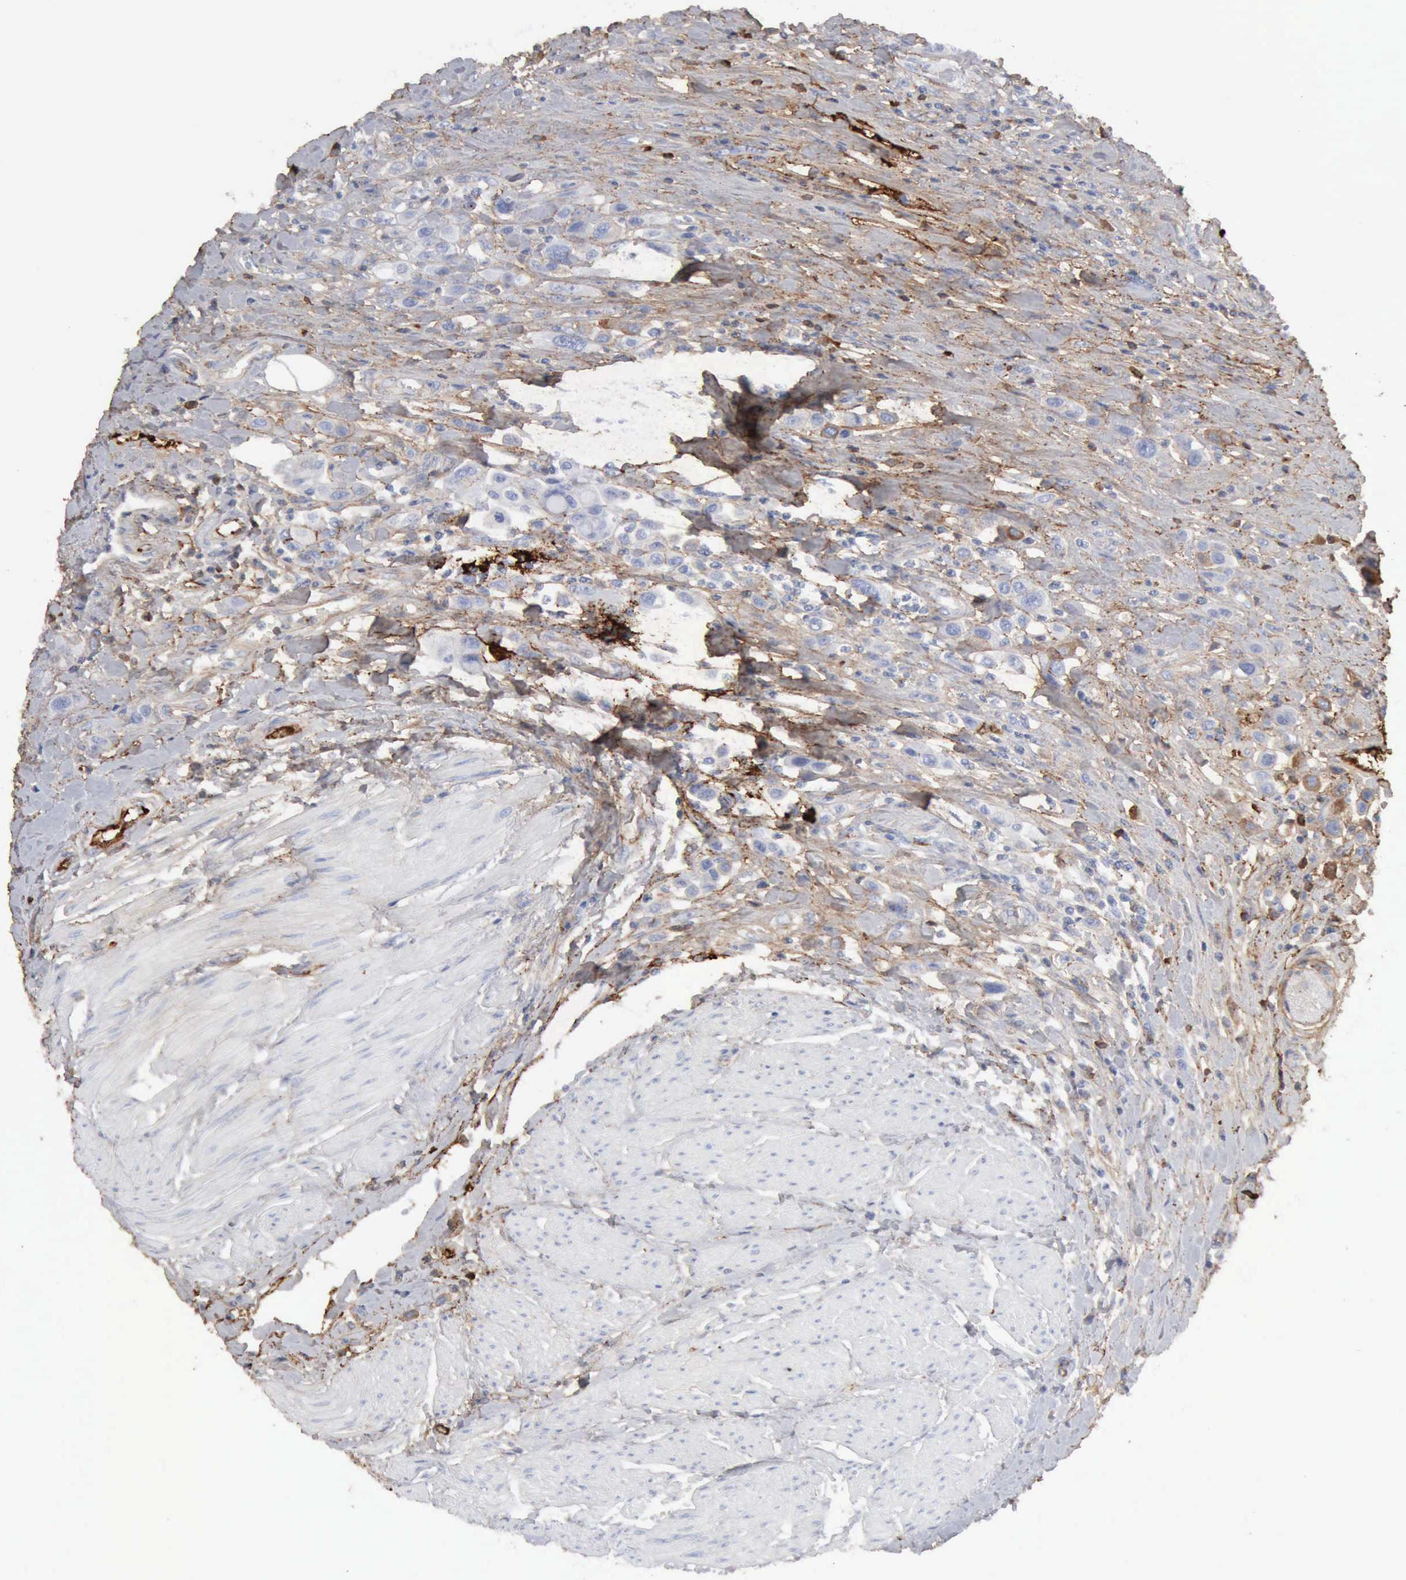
{"staining": {"intensity": "moderate", "quantity": "<25%", "location": "cytoplasmic/membranous"}, "tissue": "urothelial cancer", "cell_type": "Tumor cells", "image_type": "cancer", "snomed": [{"axis": "morphology", "description": "Urothelial carcinoma, High grade"}, {"axis": "topography", "description": "Urinary bladder"}], "caption": "High-grade urothelial carcinoma stained for a protein displays moderate cytoplasmic/membranous positivity in tumor cells.", "gene": "C4BPA", "patient": {"sex": "male", "age": 50}}